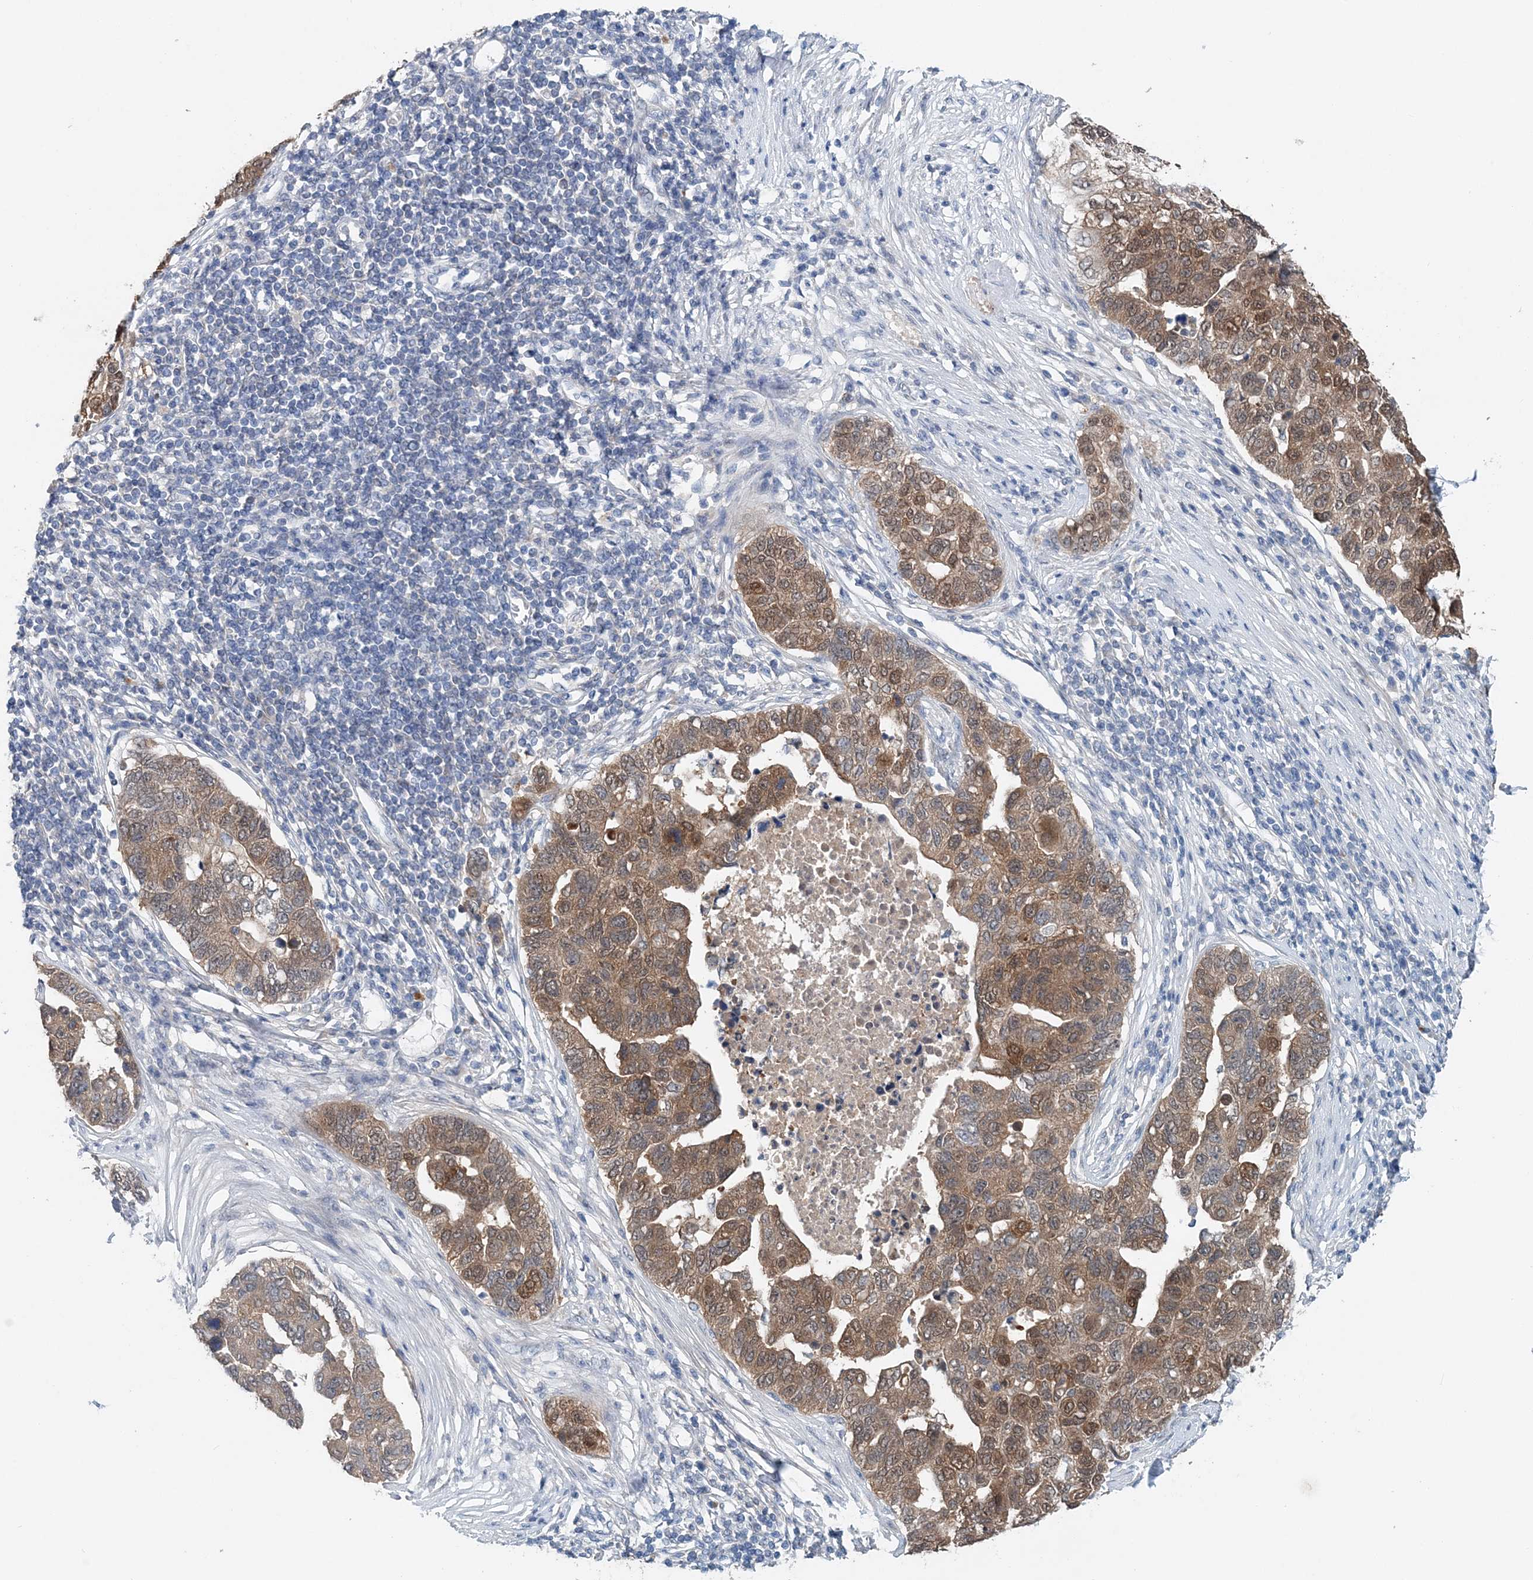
{"staining": {"intensity": "moderate", "quantity": ">75%", "location": "cytoplasmic/membranous,nuclear"}, "tissue": "pancreatic cancer", "cell_type": "Tumor cells", "image_type": "cancer", "snomed": [{"axis": "morphology", "description": "Adenocarcinoma, NOS"}, {"axis": "topography", "description": "Pancreas"}], "caption": "Tumor cells display moderate cytoplasmic/membranous and nuclear positivity in about >75% of cells in pancreatic adenocarcinoma.", "gene": "PFN2", "patient": {"sex": "female", "age": 61}}